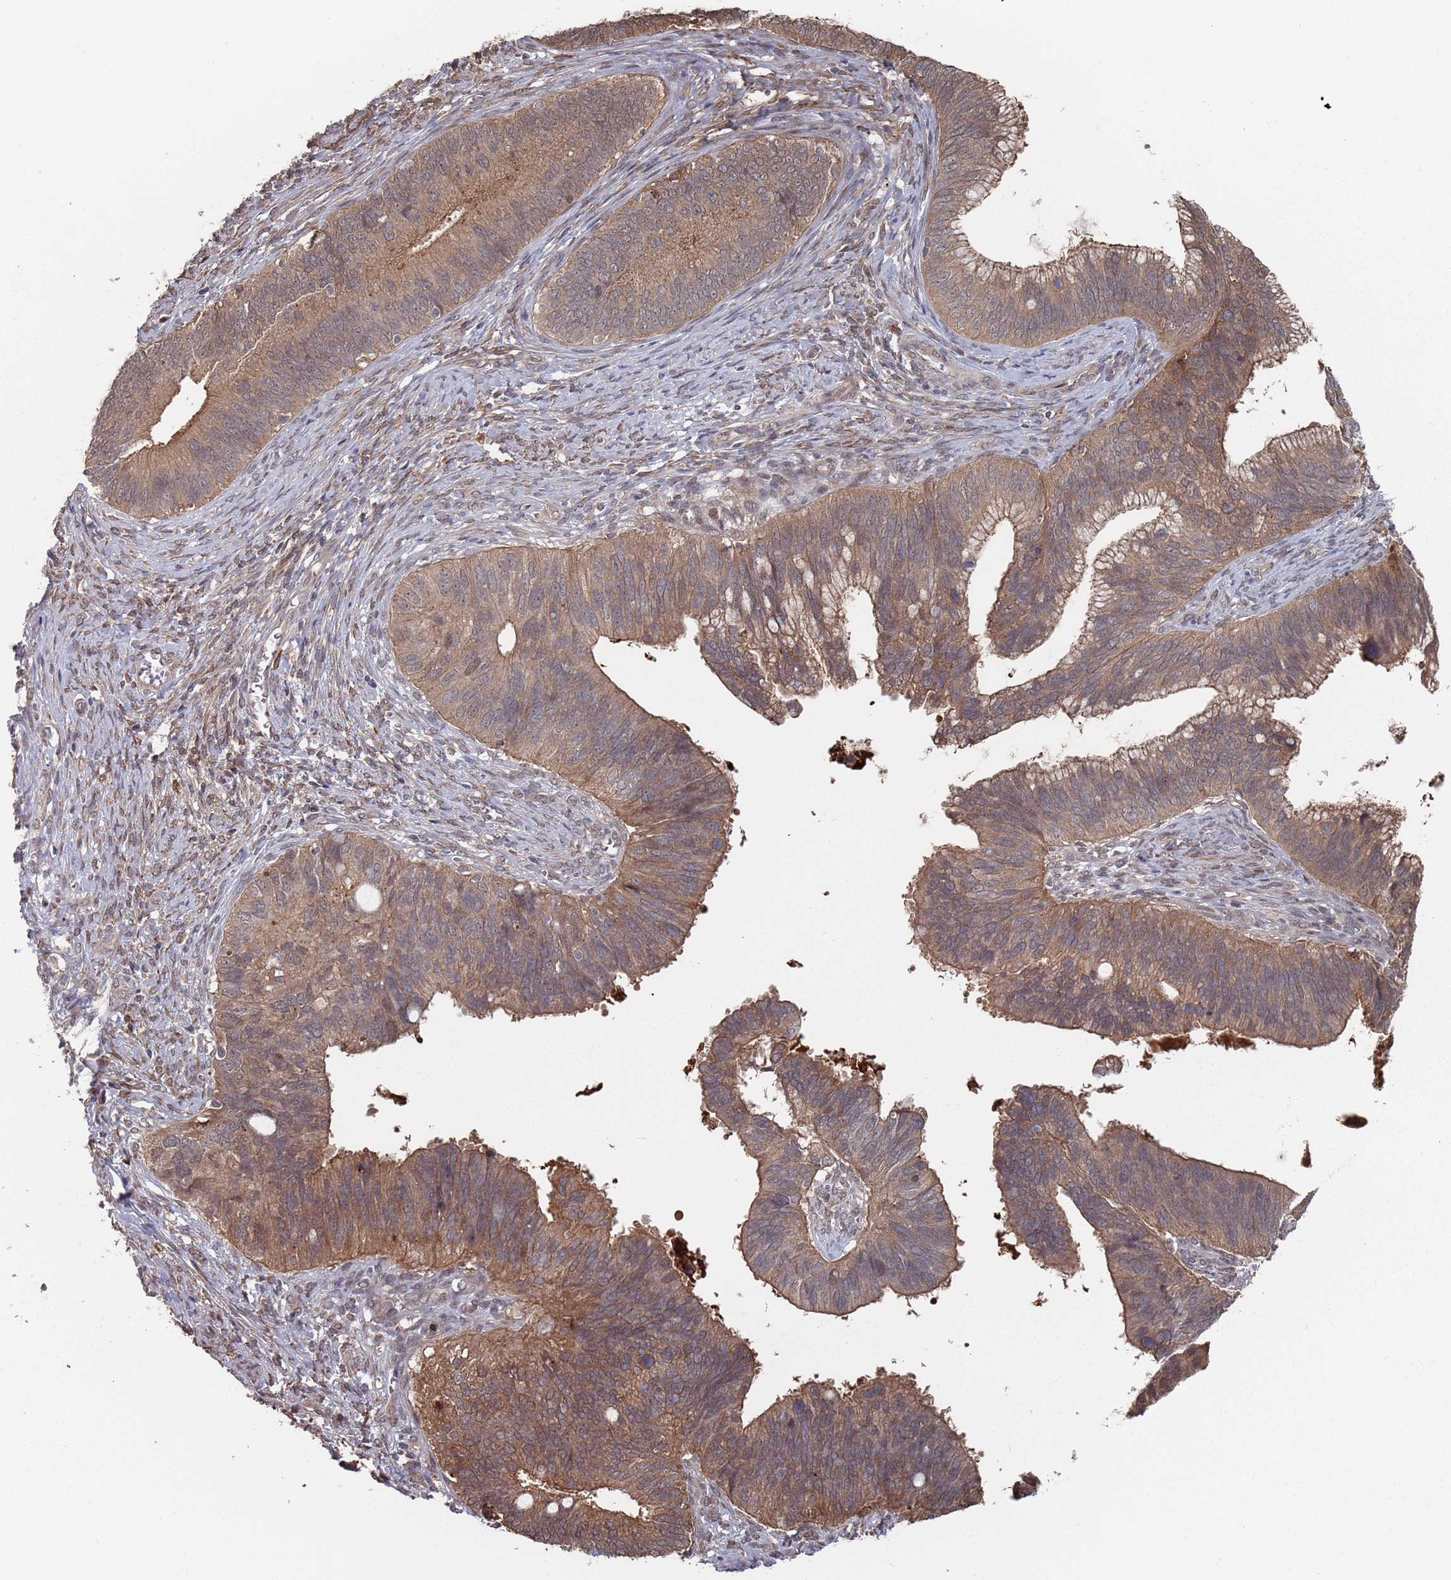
{"staining": {"intensity": "moderate", "quantity": ">75%", "location": "cytoplasmic/membranous"}, "tissue": "cervical cancer", "cell_type": "Tumor cells", "image_type": "cancer", "snomed": [{"axis": "morphology", "description": "Adenocarcinoma, NOS"}, {"axis": "topography", "description": "Cervix"}], "caption": "Tumor cells exhibit medium levels of moderate cytoplasmic/membranous positivity in approximately >75% of cells in cervical cancer (adenocarcinoma).", "gene": "DGKD", "patient": {"sex": "female", "age": 42}}